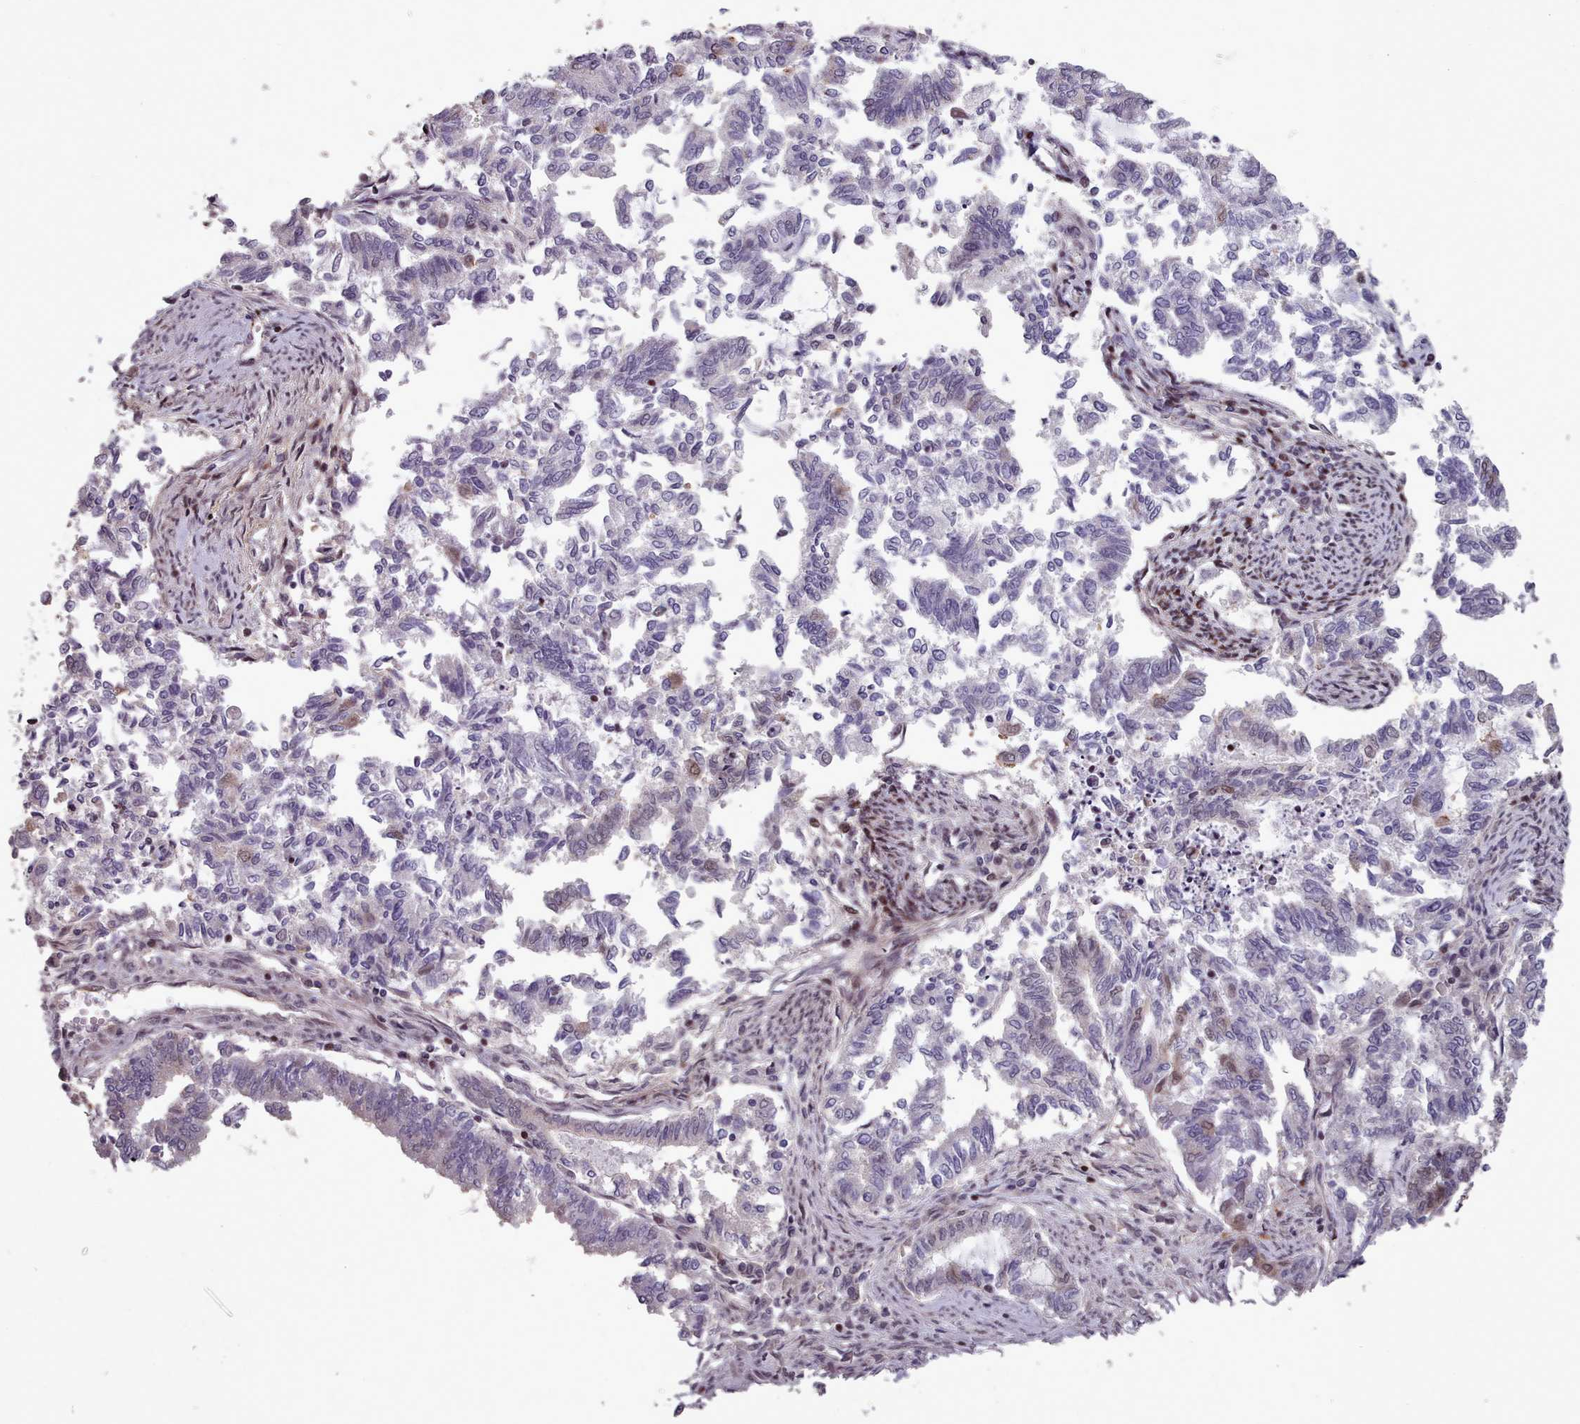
{"staining": {"intensity": "weak", "quantity": "<25%", "location": "nuclear"}, "tissue": "endometrial cancer", "cell_type": "Tumor cells", "image_type": "cancer", "snomed": [{"axis": "morphology", "description": "Adenocarcinoma, NOS"}, {"axis": "topography", "description": "Endometrium"}], "caption": "High magnification brightfield microscopy of endometrial cancer stained with DAB (brown) and counterstained with hematoxylin (blue): tumor cells show no significant expression. Nuclei are stained in blue.", "gene": "ENSA", "patient": {"sex": "female", "age": 79}}